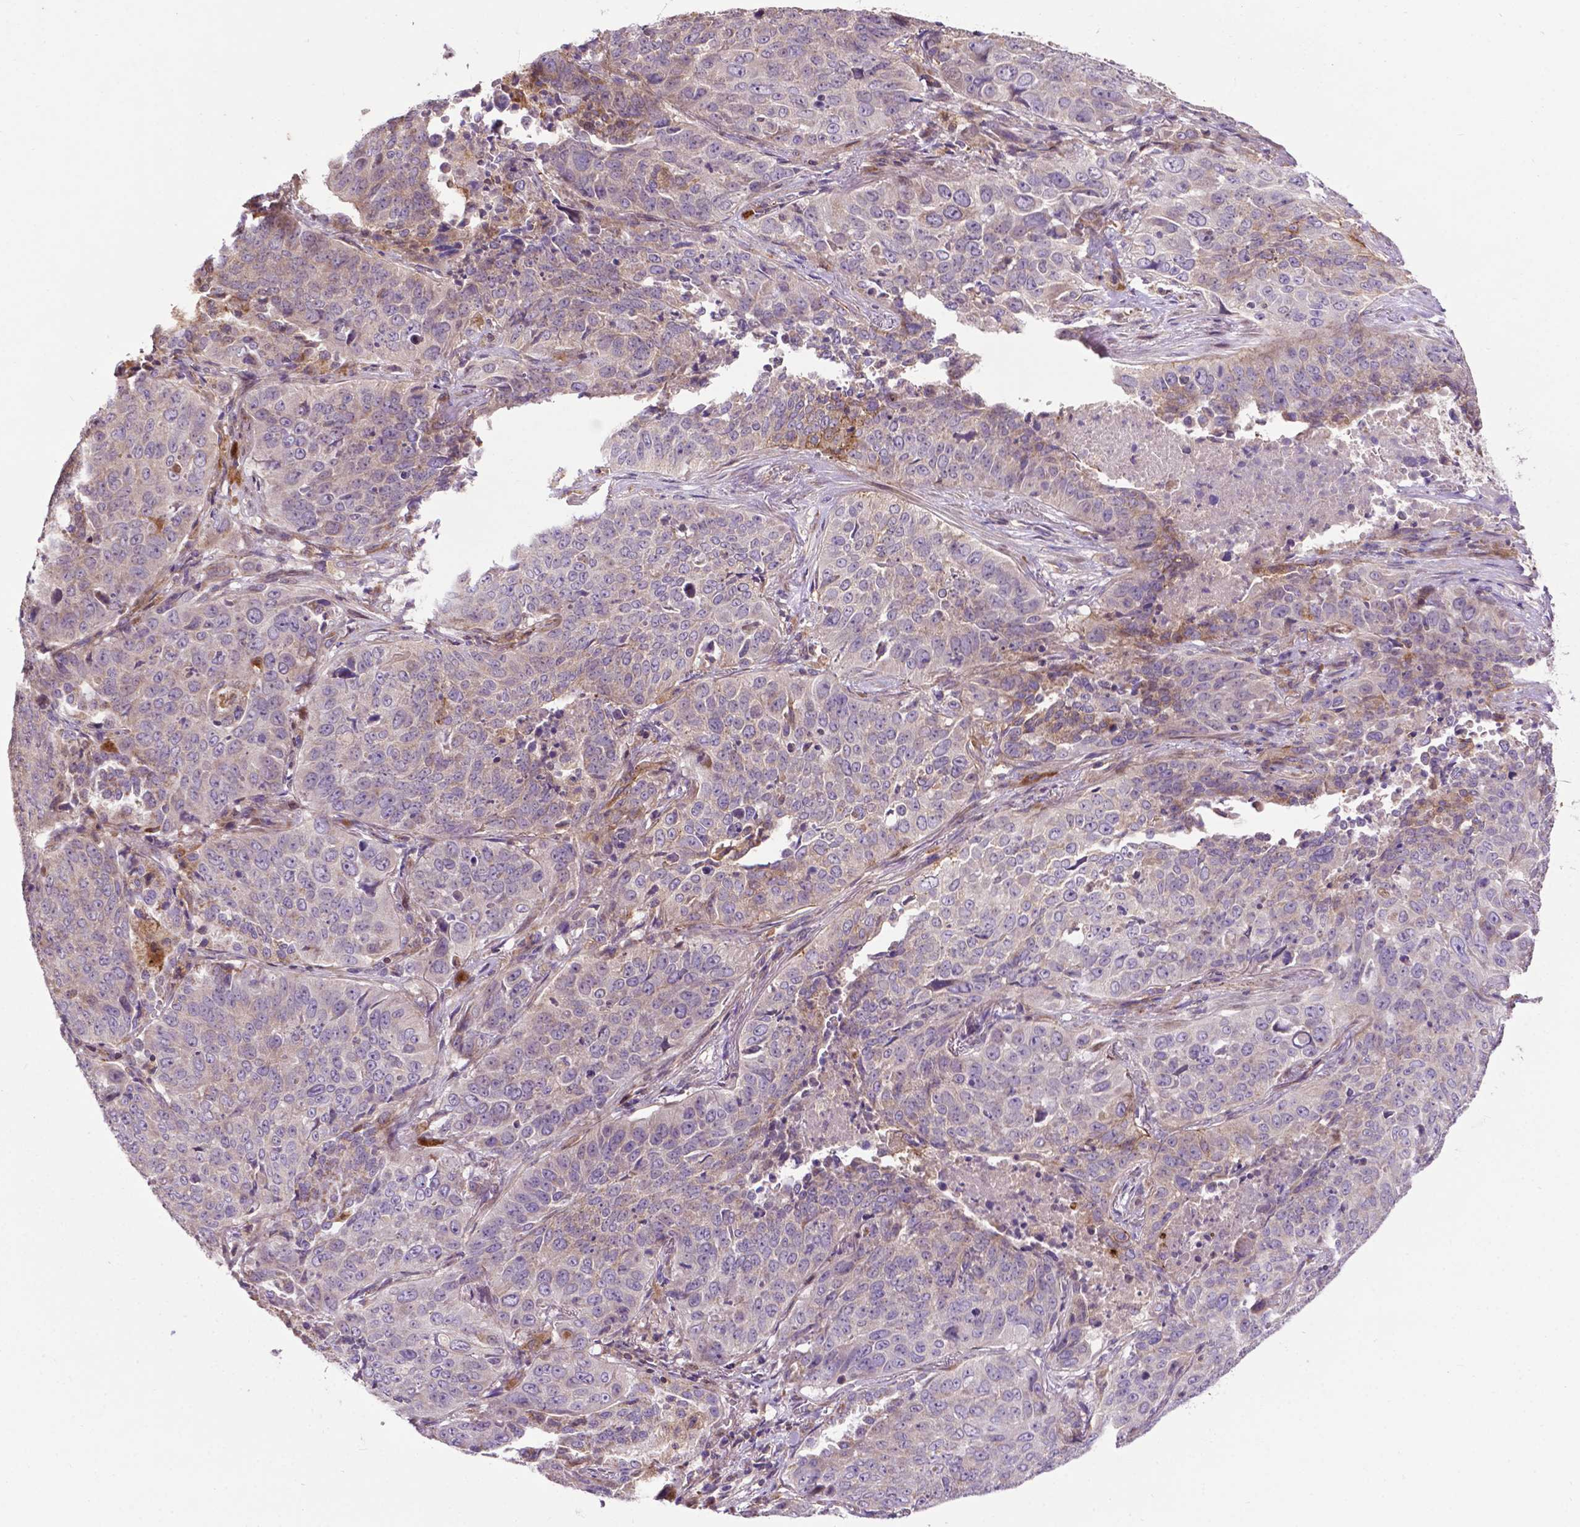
{"staining": {"intensity": "negative", "quantity": "none", "location": "none"}, "tissue": "lung cancer", "cell_type": "Tumor cells", "image_type": "cancer", "snomed": [{"axis": "morphology", "description": "Normal tissue, NOS"}, {"axis": "morphology", "description": "Squamous cell carcinoma, NOS"}, {"axis": "topography", "description": "Bronchus"}, {"axis": "topography", "description": "Lung"}], "caption": "A photomicrograph of lung cancer stained for a protein shows no brown staining in tumor cells.", "gene": "SPNS2", "patient": {"sex": "male", "age": 64}}